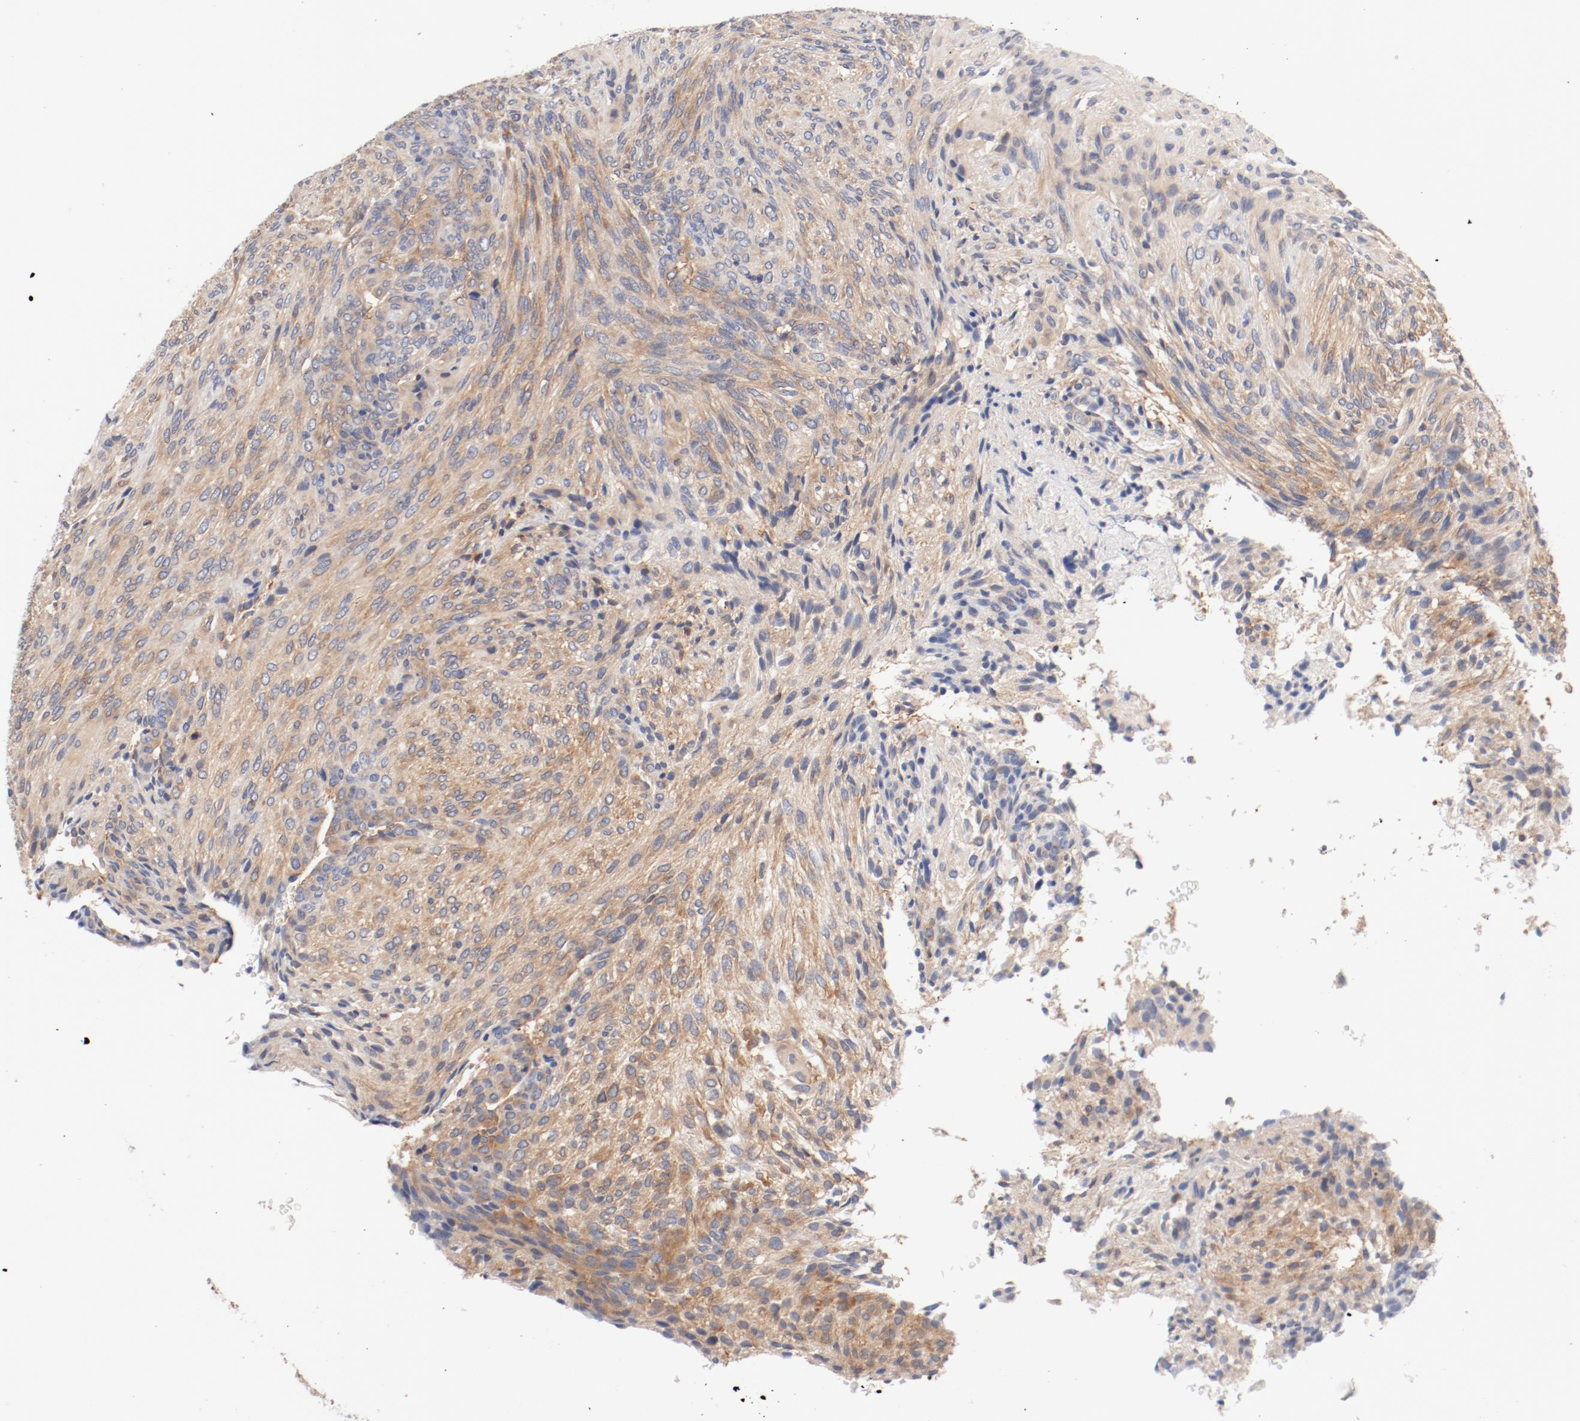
{"staining": {"intensity": "moderate", "quantity": ">75%", "location": "cytoplasmic/membranous"}, "tissue": "glioma", "cell_type": "Tumor cells", "image_type": "cancer", "snomed": [{"axis": "morphology", "description": "Glioma, malignant, High grade"}, {"axis": "topography", "description": "Cerebral cortex"}], "caption": "Immunohistochemistry (IHC) histopathology image of neoplastic tissue: human malignant glioma (high-grade) stained using immunohistochemistry (IHC) reveals medium levels of moderate protein expression localized specifically in the cytoplasmic/membranous of tumor cells, appearing as a cytoplasmic/membranous brown color.", "gene": "DYNC1H1", "patient": {"sex": "female", "age": 55}}